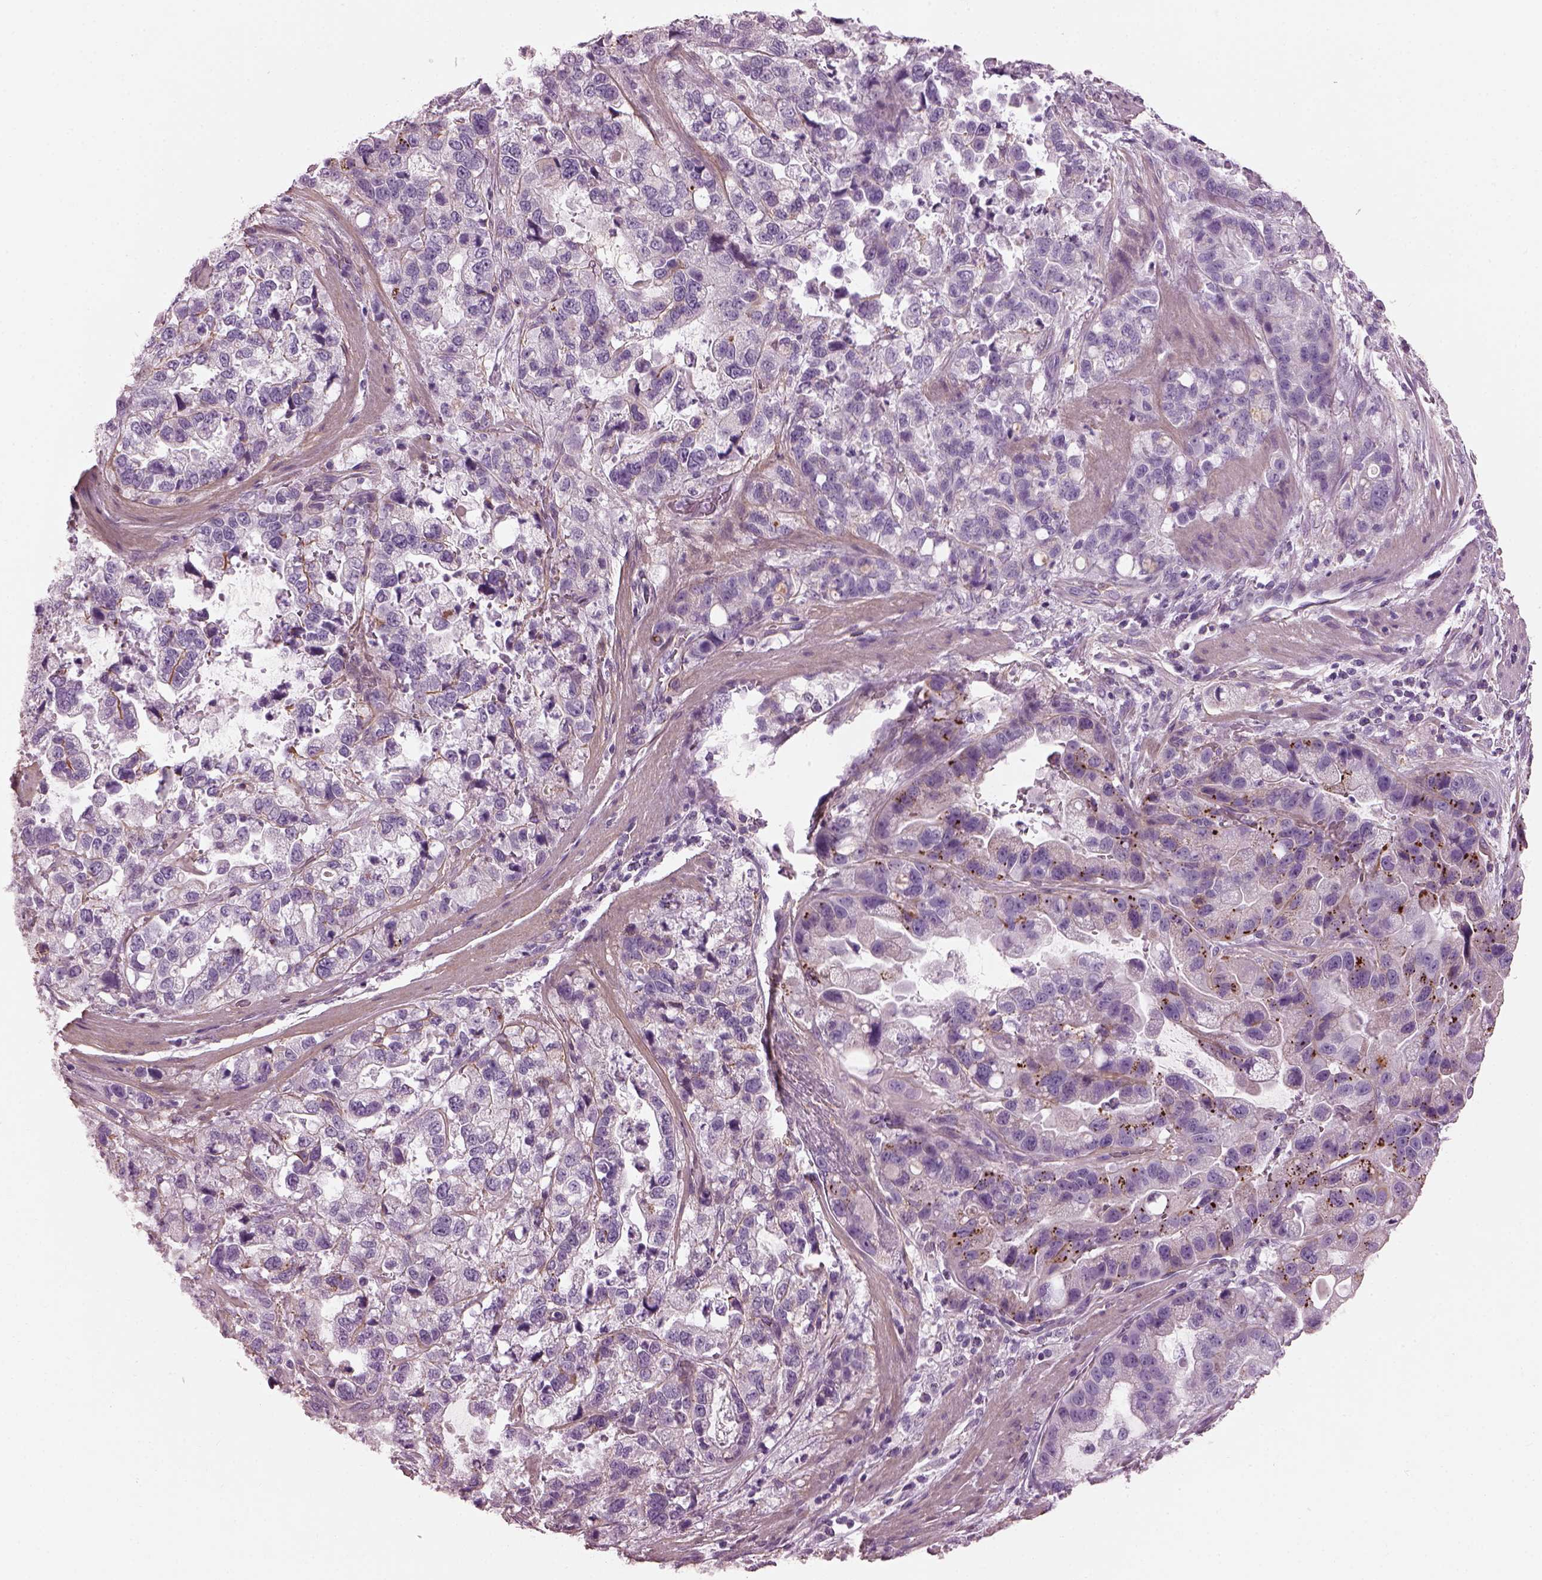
{"staining": {"intensity": "negative", "quantity": "none", "location": "none"}, "tissue": "stomach cancer", "cell_type": "Tumor cells", "image_type": "cancer", "snomed": [{"axis": "morphology", "description": "Adenocarcinoma, NOS"}, {"axis": "topography", "description": "Stomach"}], "caption": "Adenocarcinoma (stomach) stained for a protein using IHC shows no staining tumor cells.", "gene": "BFSP1", "patient": {"sex": "male", "age": 59}}